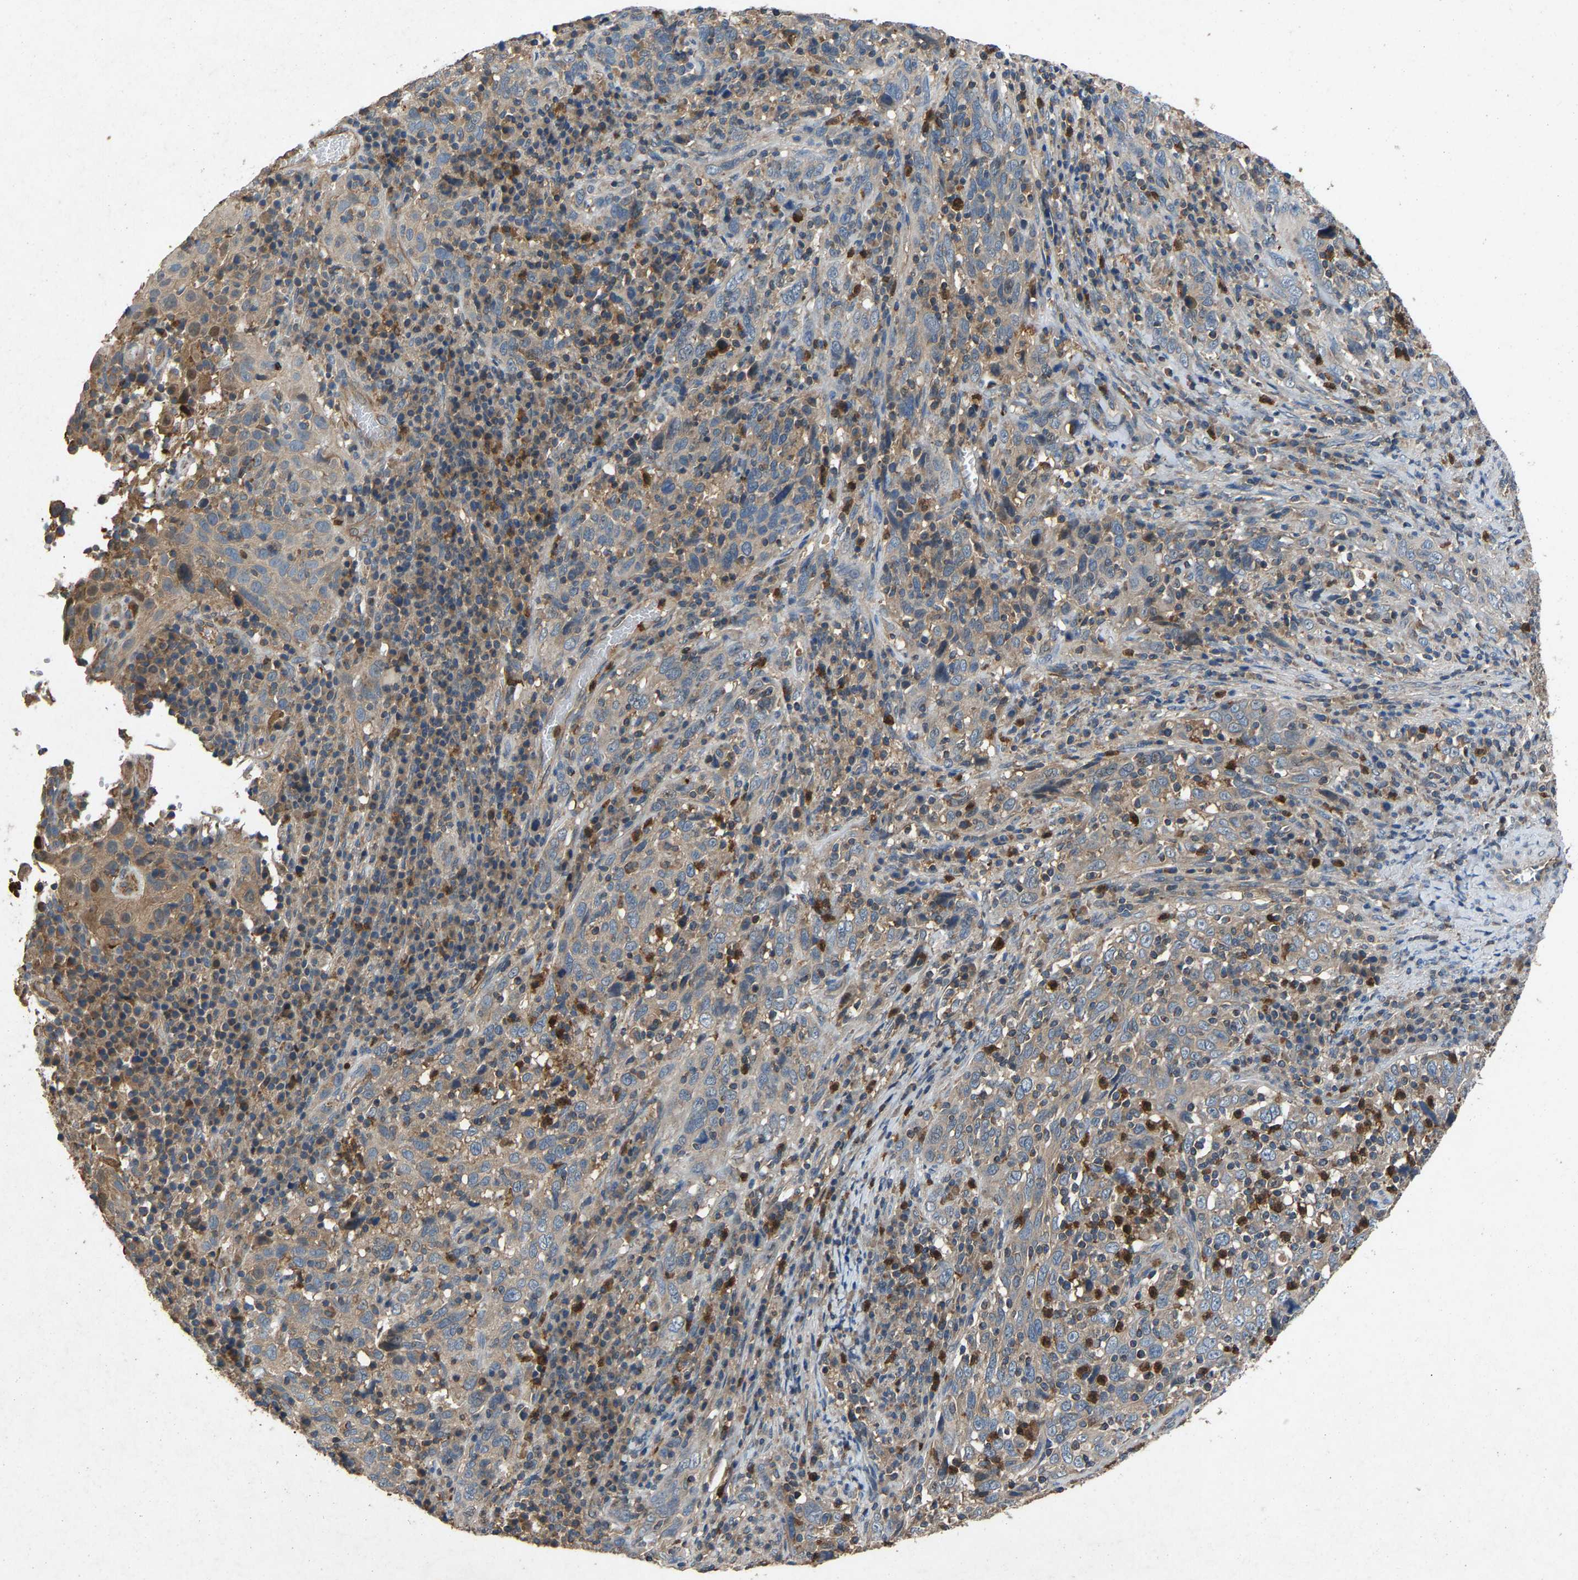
{"staining": {"intensity": "negative", "quantity": "none", "location": "none"}, "tissue": "cervical cancer", "cell_type": "Tumor cells", "image_type": "cancer", "snomed": [{"axis": "morphology", "description": "Squamous cell carcinoma, NOS"}, {"axis": "topography", "description": "Cervix"}], "caption": "Immunohistochemistry (IHC) image of neoplastic tissue: cervical cancer (squamous cell carcinoma) stained with DAB reveals no significant protein positivity in tumor cells.", "gene": "PPID", "patient": {"sex": "female", "age": 46}}